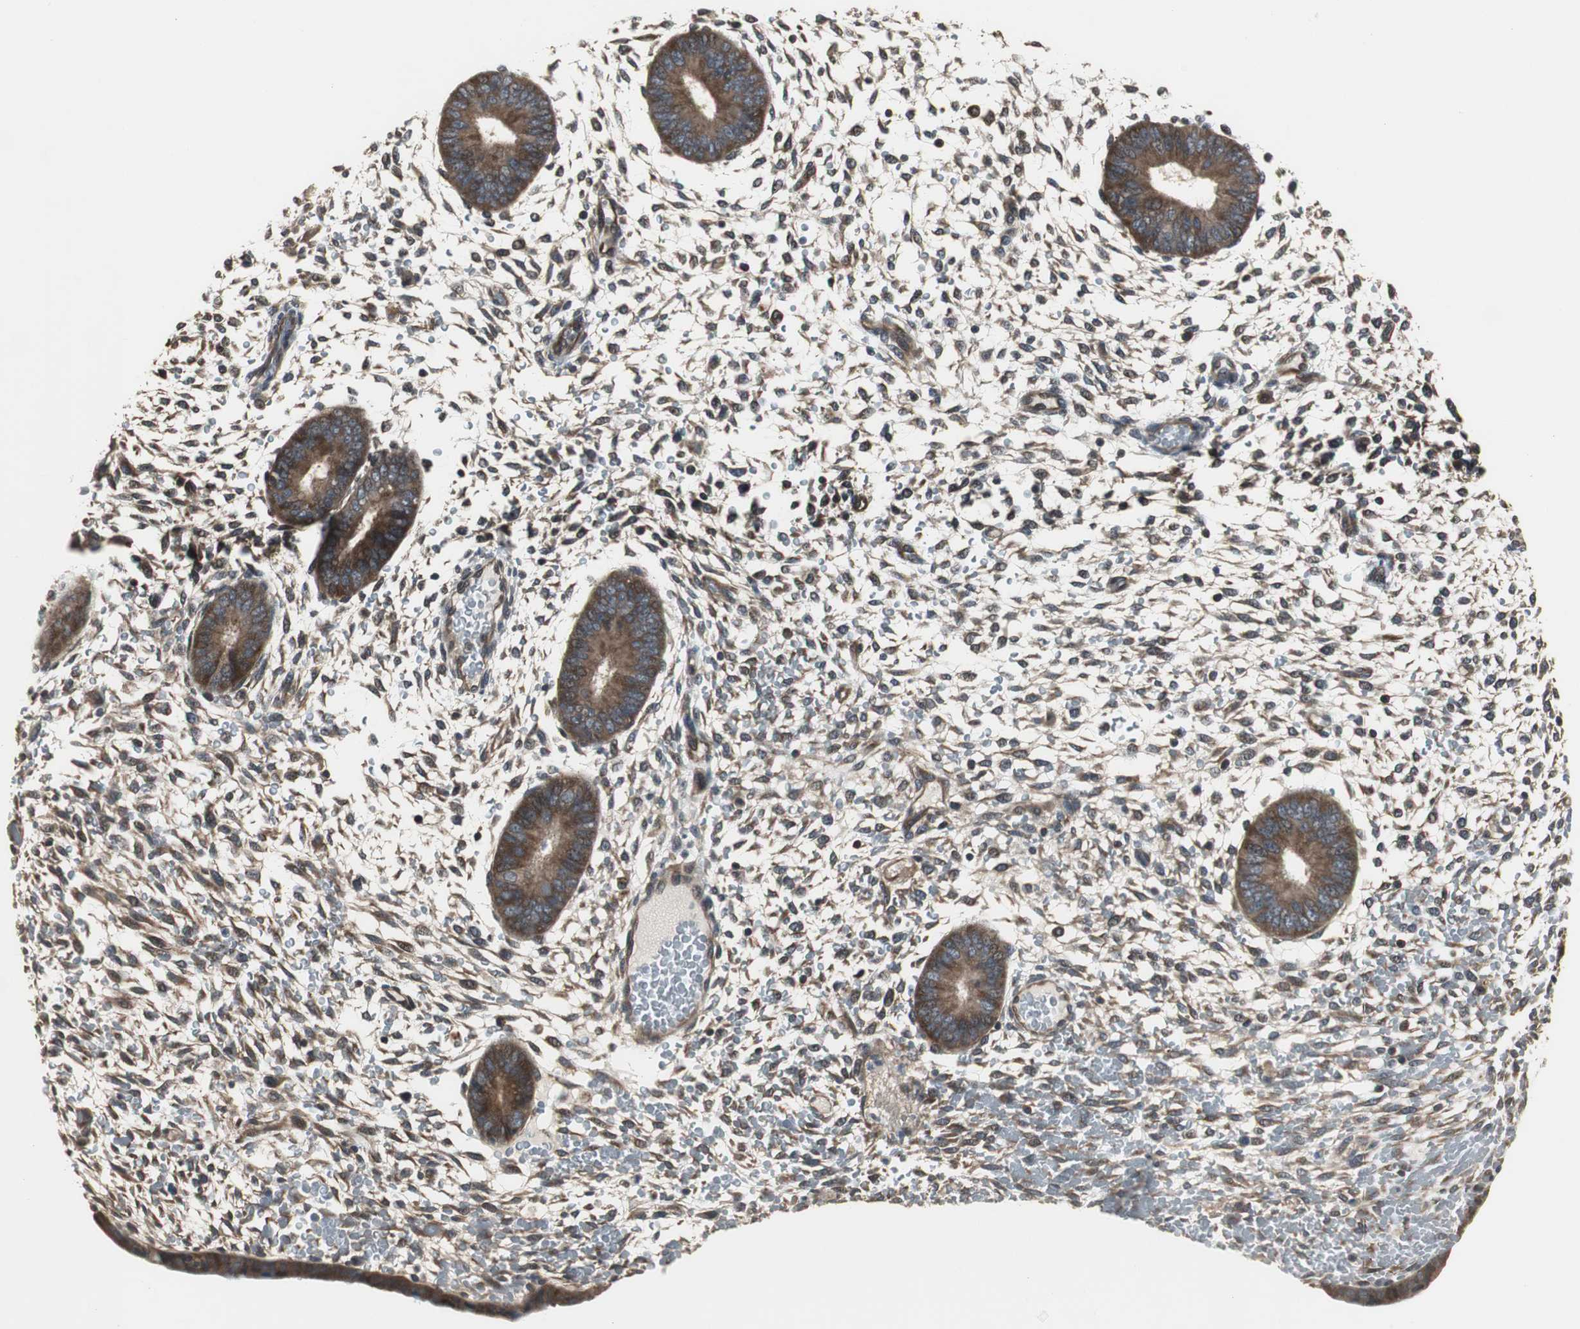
{"staining": {"intensity": "moderate", "quantity": ">75%", "location": "cytoplasmic/membranous"}, "tissue": "endometrium", "cell_type": "Cells in endometrial stroma", "image_type": "normal", "snomed": [{"axis": "morphology", "description": "Normal tissue, NOS"}, {"axis": "topography", "description": "Endometrium"}], "caption": "Immunohistochemistry (IHC) histopathology image of normal endometrium: human endometrium stained using immunohistochemistry reveals medium levels of moderate protein expression localized specifically in the cytoplasmic/membranous of cells in endometrial stroma, appearing as a cytoplasmic/membranous brown color.", "gene": "PFDN1", "patient": {"sex": "female", "age": 42}}